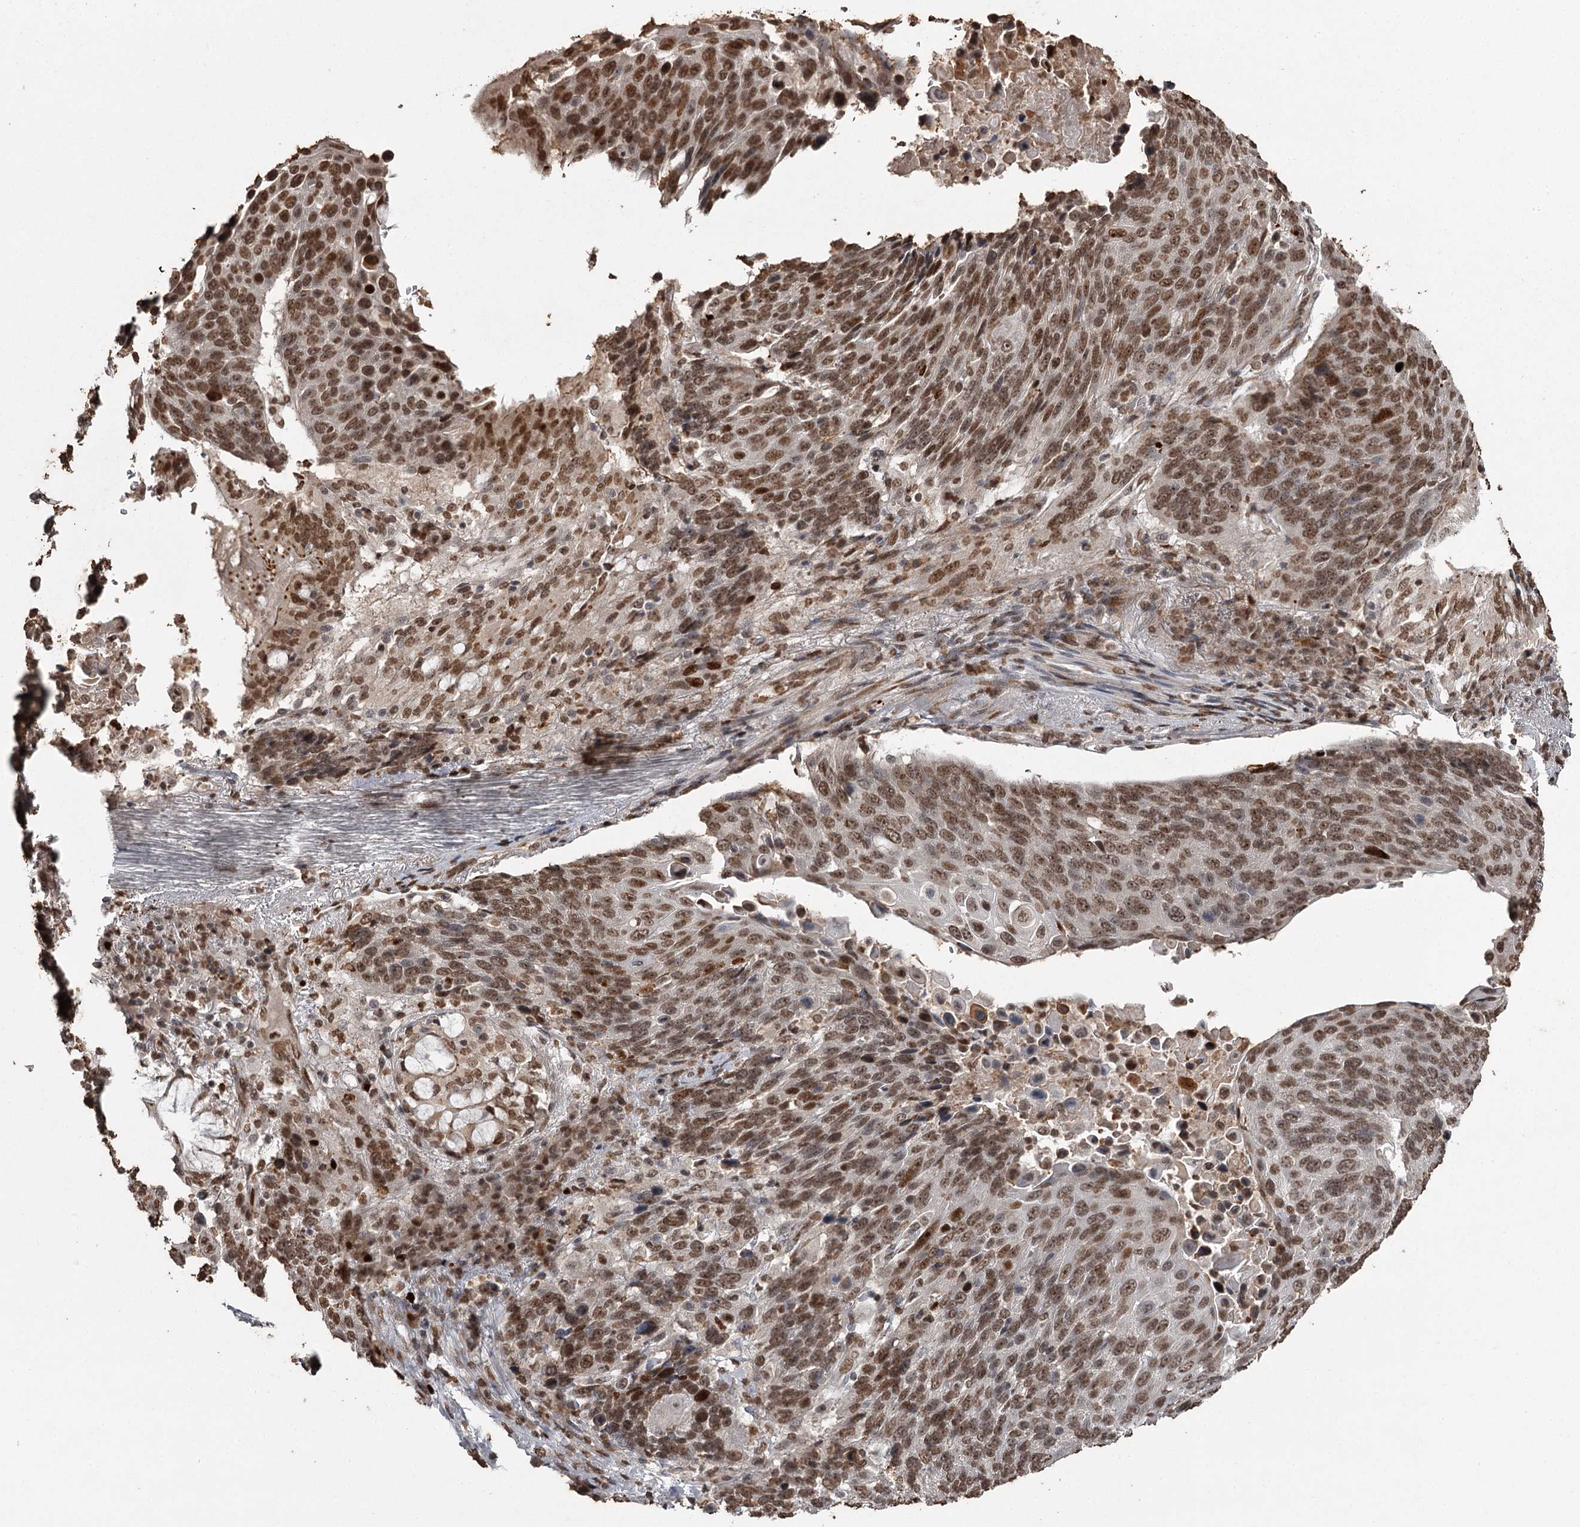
{"staining": {"intensity": "strong", "quantity": ">75%", "location": "nuclear"}, "tissue": "lung cancer", "cell_type": "Tumor cells", "image_type": "cancer", "snomed": [{"axis": "morphology", "description": "Squamous cell carcinoma, NOS"}, {"axis": "topography", "description": "Lung"}], "caption": "An image of lung squamous cell carcinoma stained for a protein exhibits strong nuclear brown staining in tumor cells.", "gene": "THYN1", "patient": {"sex": "male", "age": 66}}